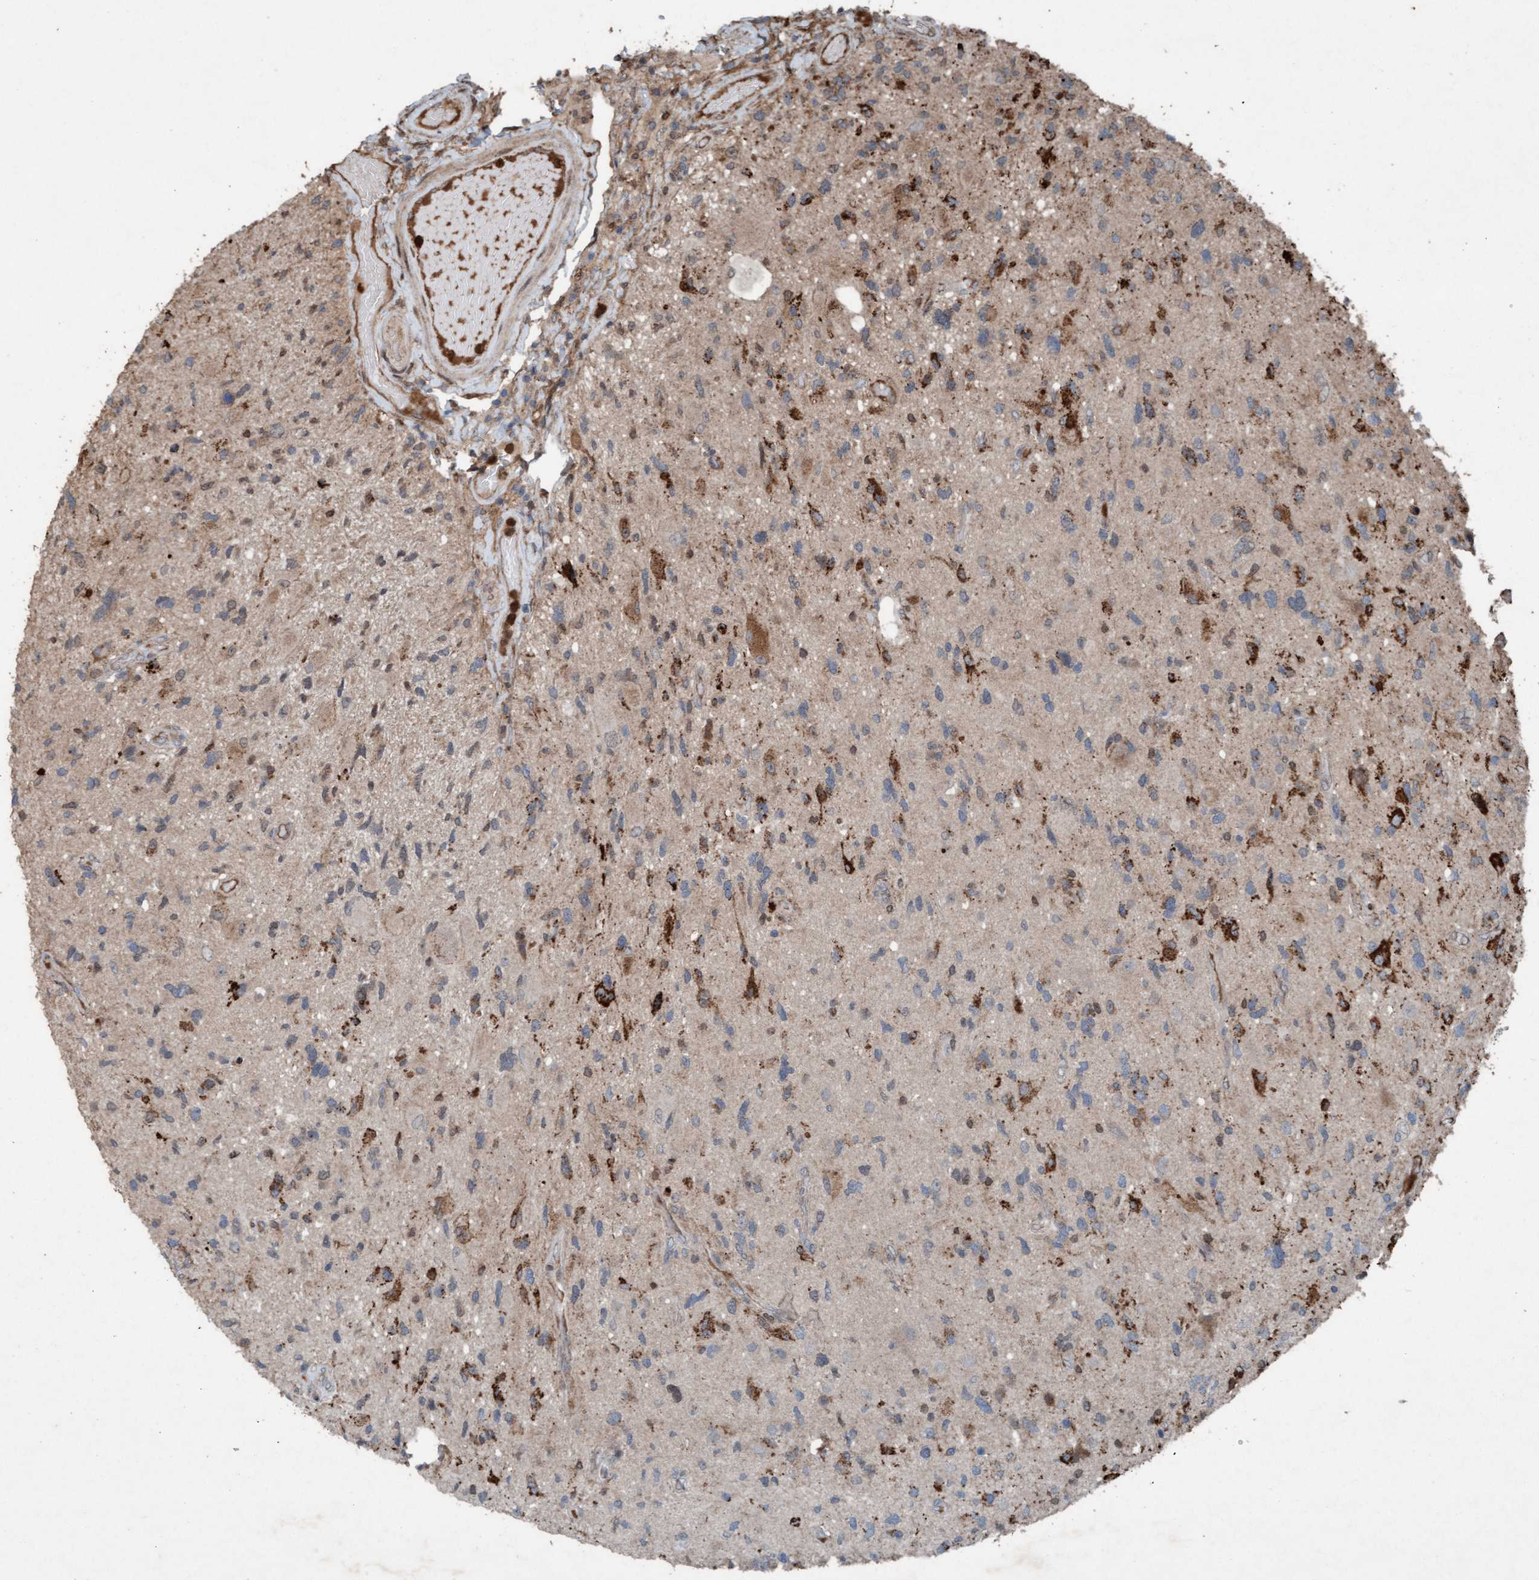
{"staining": {"intensity": "moderate", "quantity": "<25%", "location": "cytoplasmic/membranous"}, "tissue": "glioma", "cell_type": "Tumor cells", "image_type": "cancer", "snomed": [{"axis": "morphology", "description": "Glioma, malignant, High grade"}, {"axis": "topography", "description": "Brain"}], "caption": "Immunohistochemical staining of human glioma shows moderate cytoplasmic/membranous protein expression in approximately <25% of tumor cells.", "gene": "PLXNB2", "patient": {"sex": "male", "age": 33}}